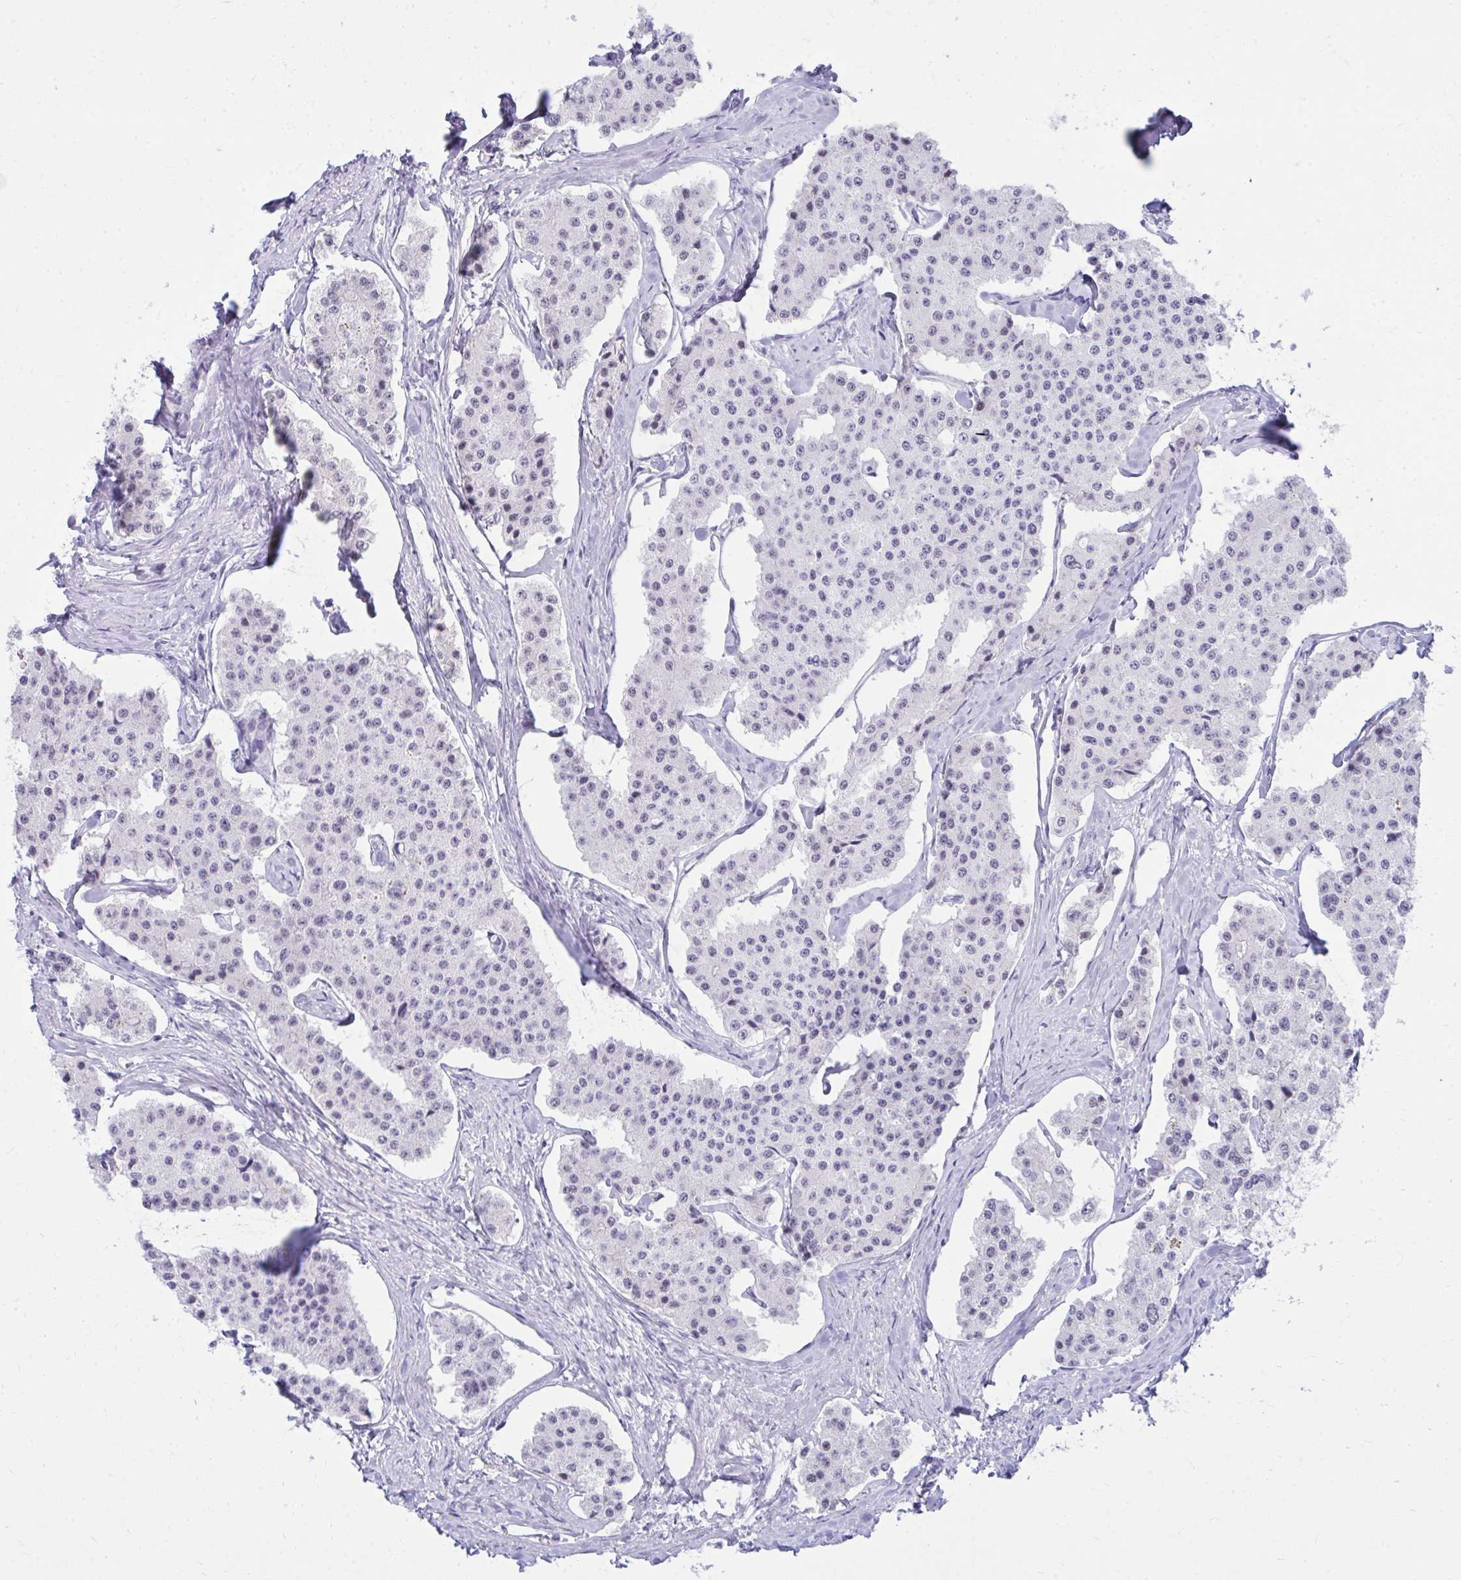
{"staining": {"intensity": "negative", "quantity": "none", "location": "none"}, "tissue": "carcinoid", "cell_type": "Tumor cells", "image_type": "cancer", "snomed": [{"axis": "morphology", "description": "Carcinoid, malignant, NOS"}, {"axis": "topography", "description": "Small intestine"}], "caption": "Human carcinoid stained for a protein using immunohistochemistry (IHC) displays no expression in tumor cells.", "gene": "OR5F1", "patient": {"sex": "female", "age": 65}}